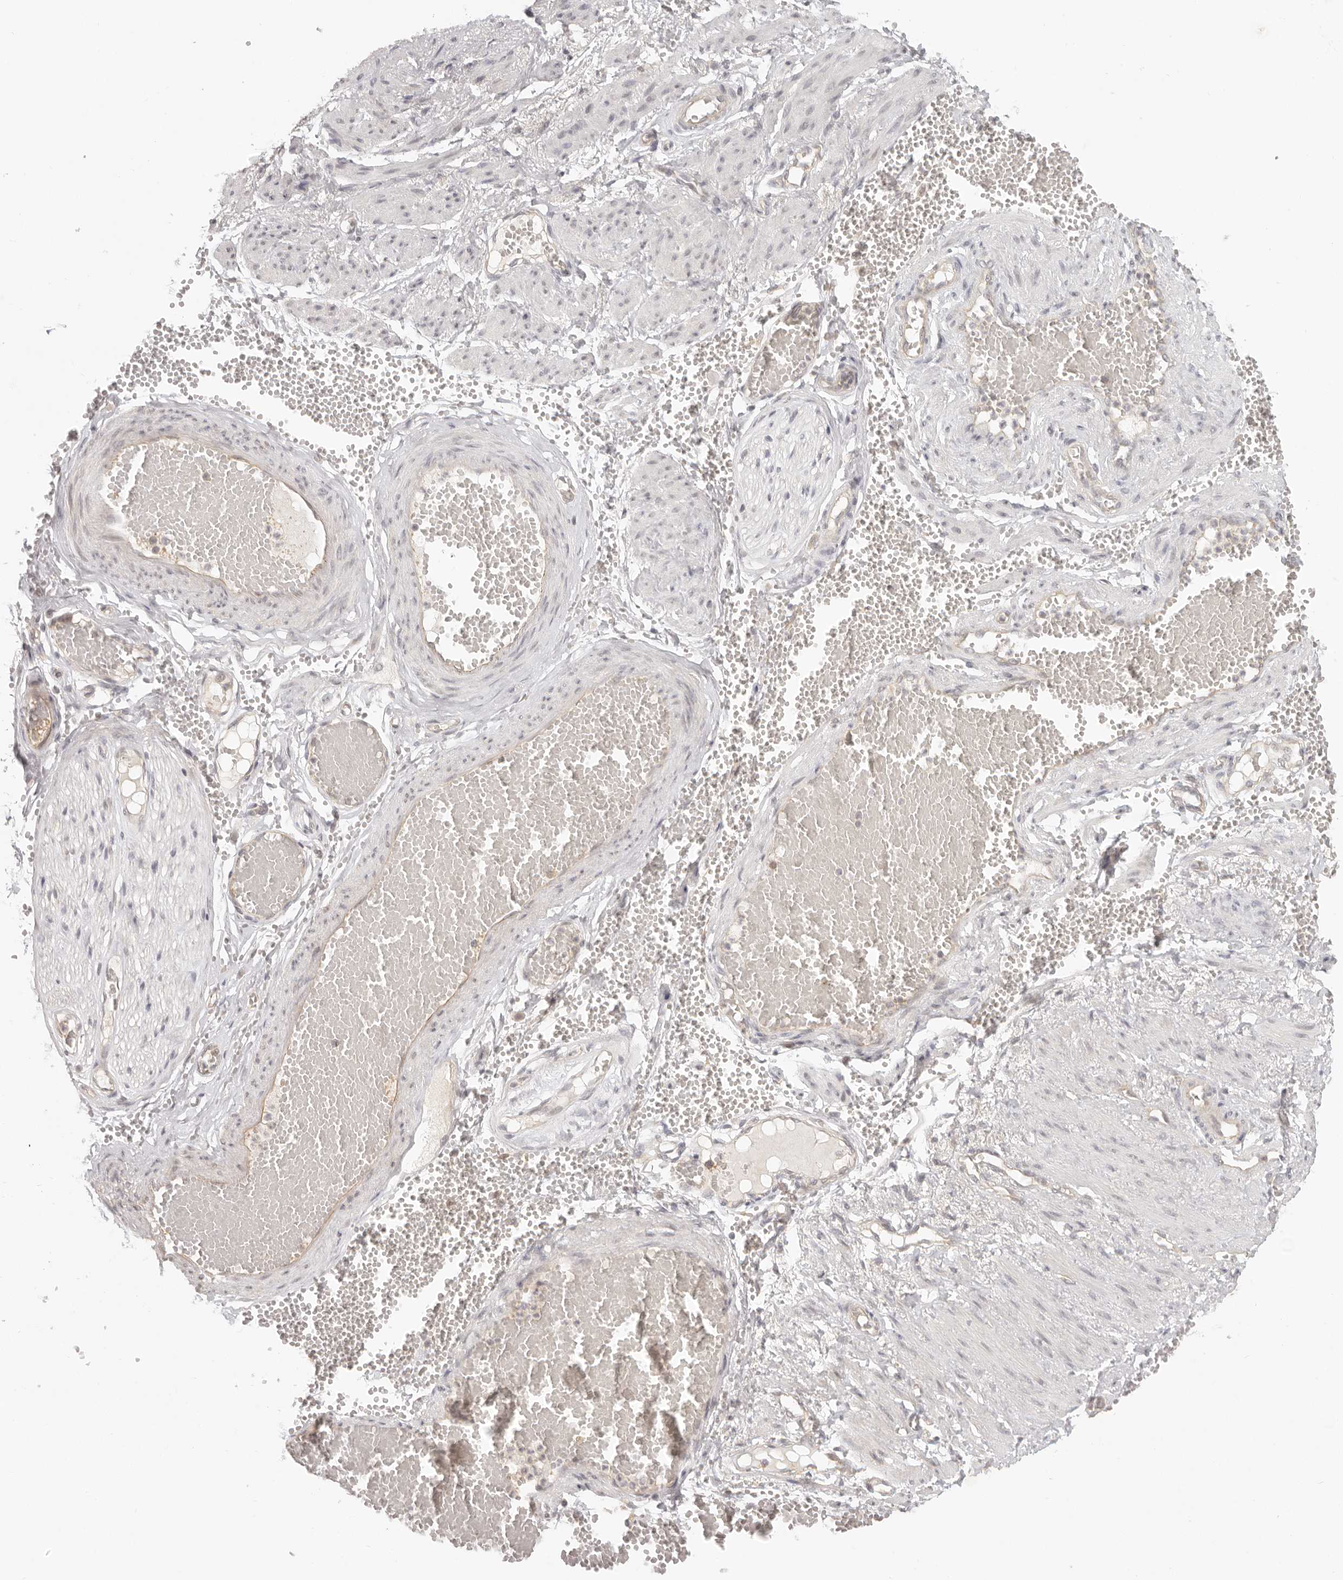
{"staining": {"intensity": "negative", "quantity": "none", "location": "none"}, "tissue": "adipose tissue", "cell_type": "Adipocytes", "image_type": "normal", "snomed": [{"axis": "morphology", "description": "Normal tissue, NOS"}, {"axis": "topography", "description": "Smooth muscle"}, {"axis": "topography", "description": "Peripheral nerve tissue"}], "caption": "The immunohistochemistry histopathology image has no significant expression in adipocytes of adipose tissue.", "gene": "AHDC1", "patient": {"sex": "female", "age": 39}}